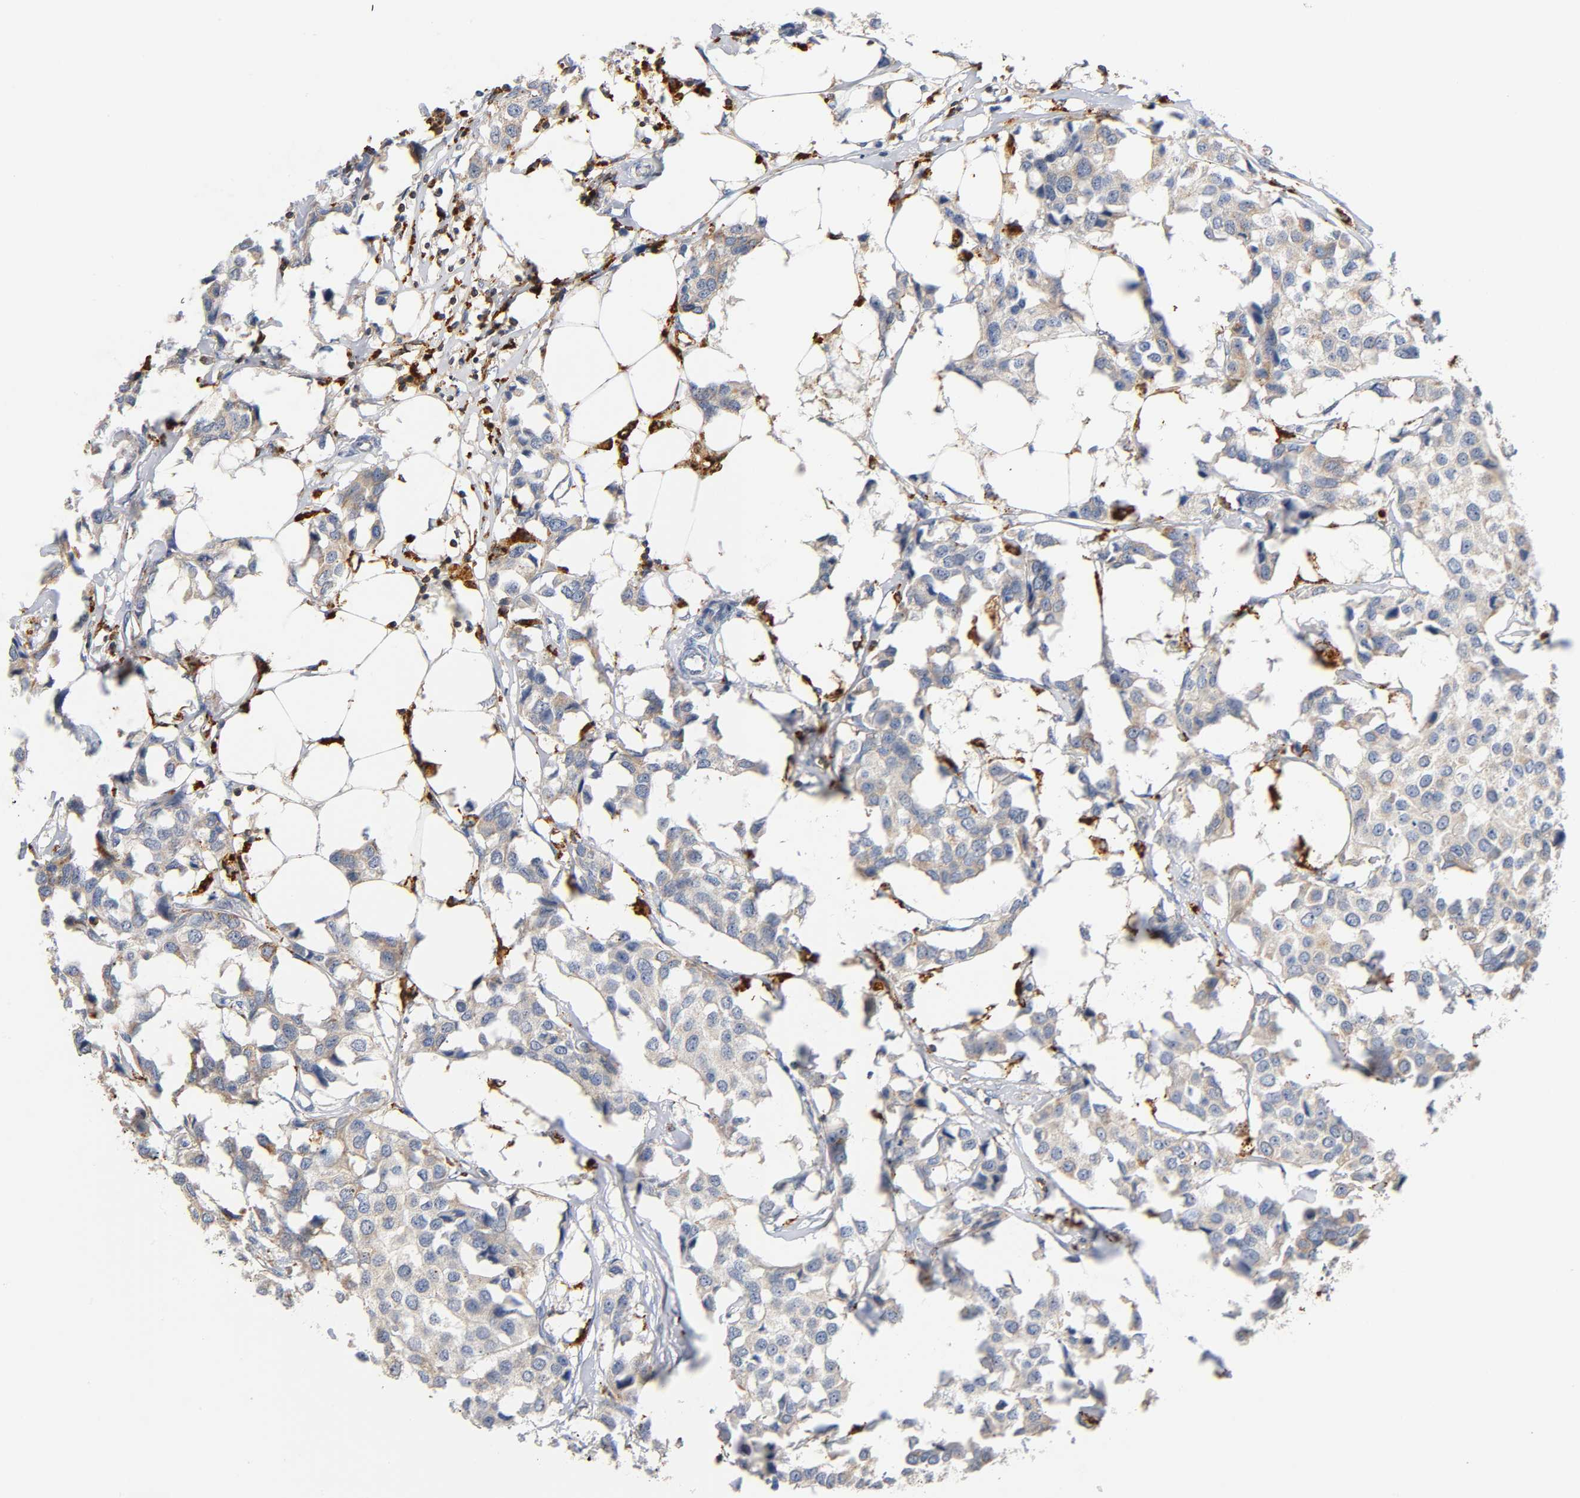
{"staining": {"intensity": "weak", "quantity": ">75%", "location": "cytoplasmic/membranous"}, "tissue": "breast cancer", "cell_type": "Tumor cells", "image_type": "cancer", "snomed": [{"axis": "morphology", "description": "Duct carcinoma"}, {"axis": "topography", "description": "Breast"}], "caption": "Protein analysis of infiltrating ductal carcinoma (breast) tissue displays weak cytoplasmic/membranous expression in approximately >75% of tumor cells.", "gene": "UCKL1", "patient": {"sex": "female", "age": 80}}